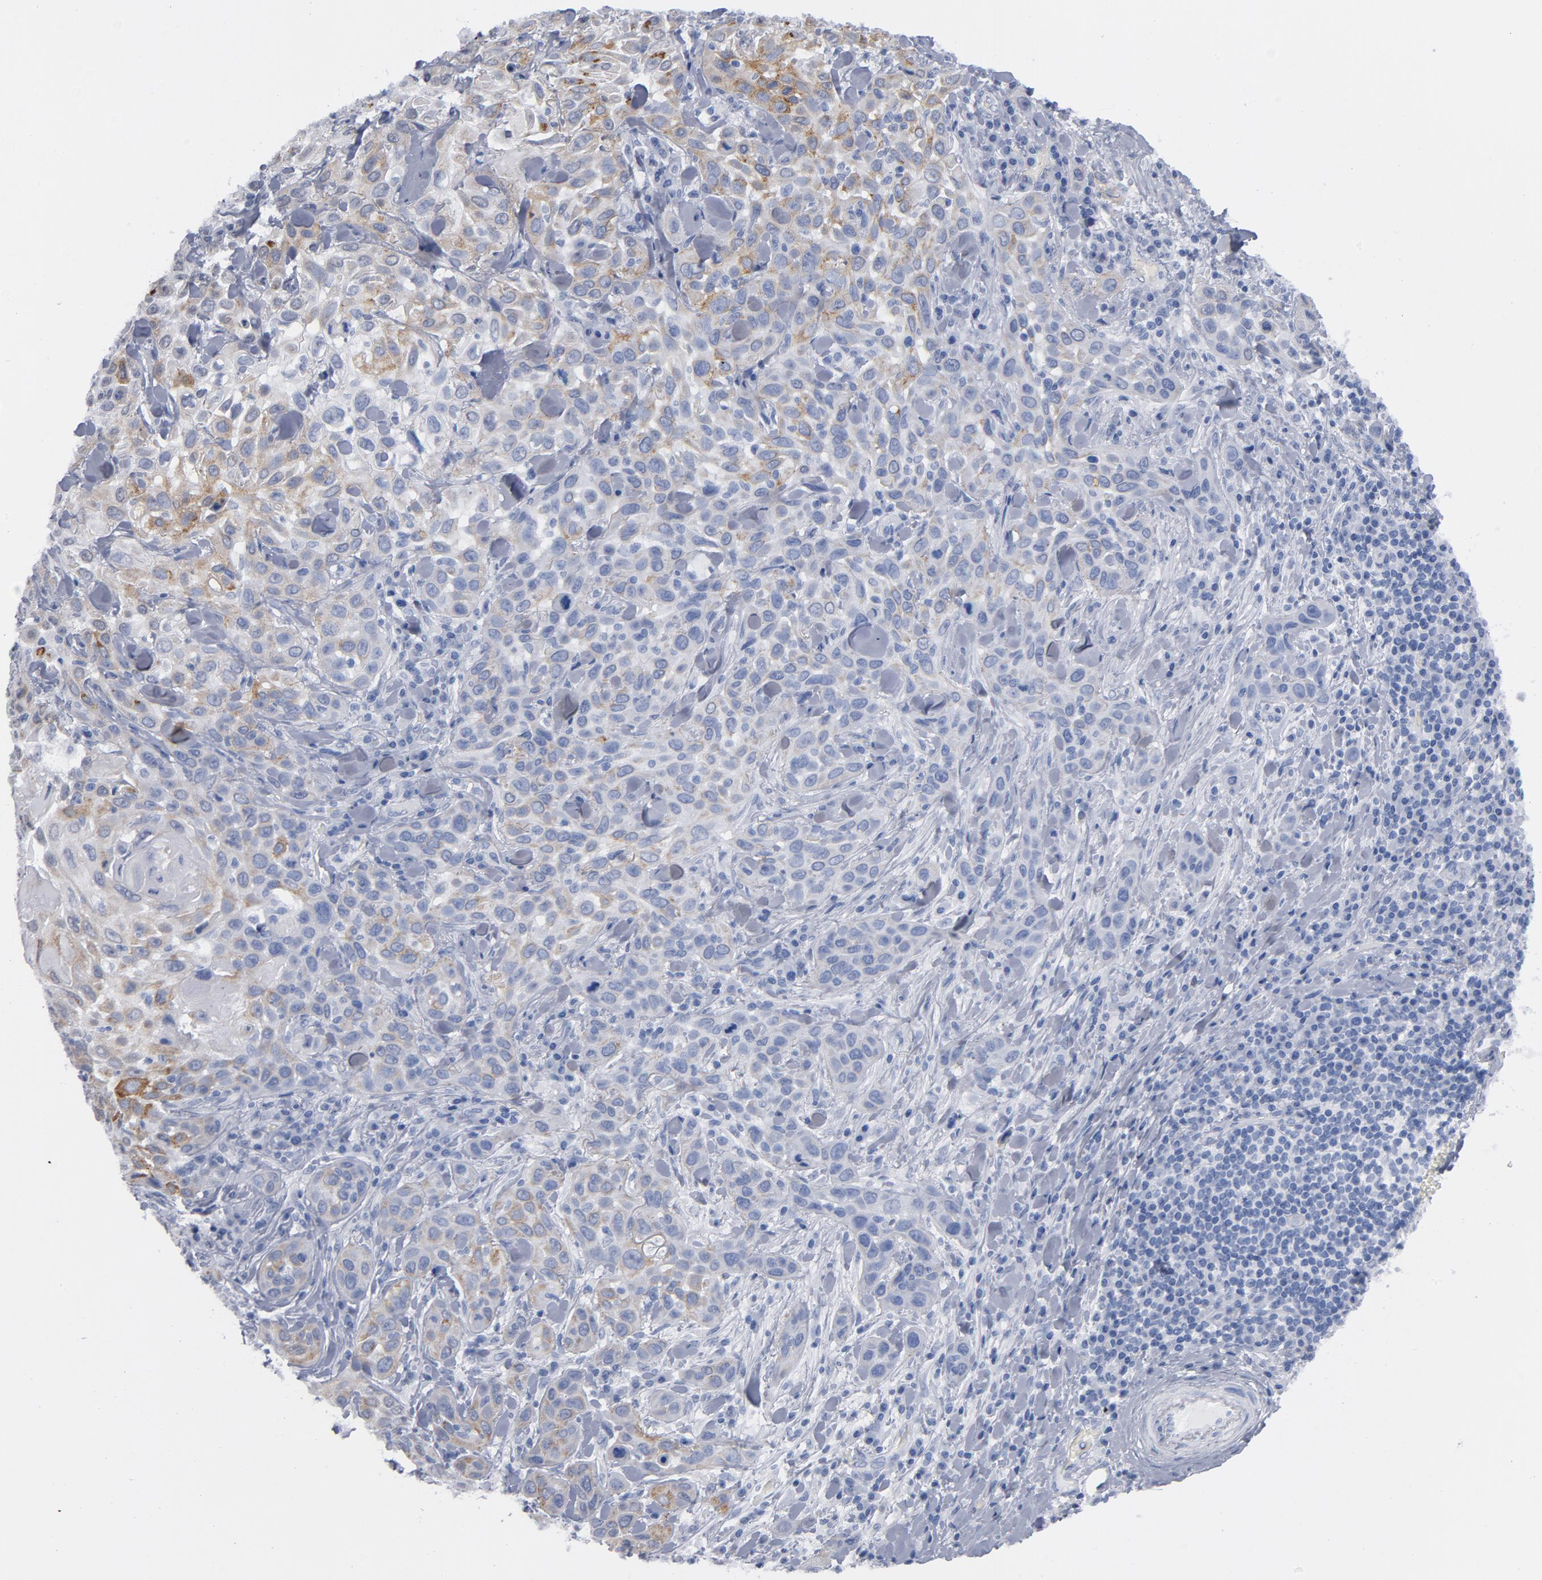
{"staining": {"intensity": "moderate", "quantity": "<25%", "location": "cytoplasmic/membranous"}, "tissue": "skin cancer", "cell_type": "Tumor cells", "image_type": "cancer", "snomed": [{"axis": "morphology", "description": "Squamous cell carcinoma, NOS"}, {"axis": "topography", "description": "Skin"}], "caption": "Skin cancer (squamous cell carcinoma) stained for a protein (brown) displays moderate cytoplasmic/membranous positive positivity in about <25% of tumor cells.", "gene": "BAP1", "patient": {"sex": "male", "age": 84}}